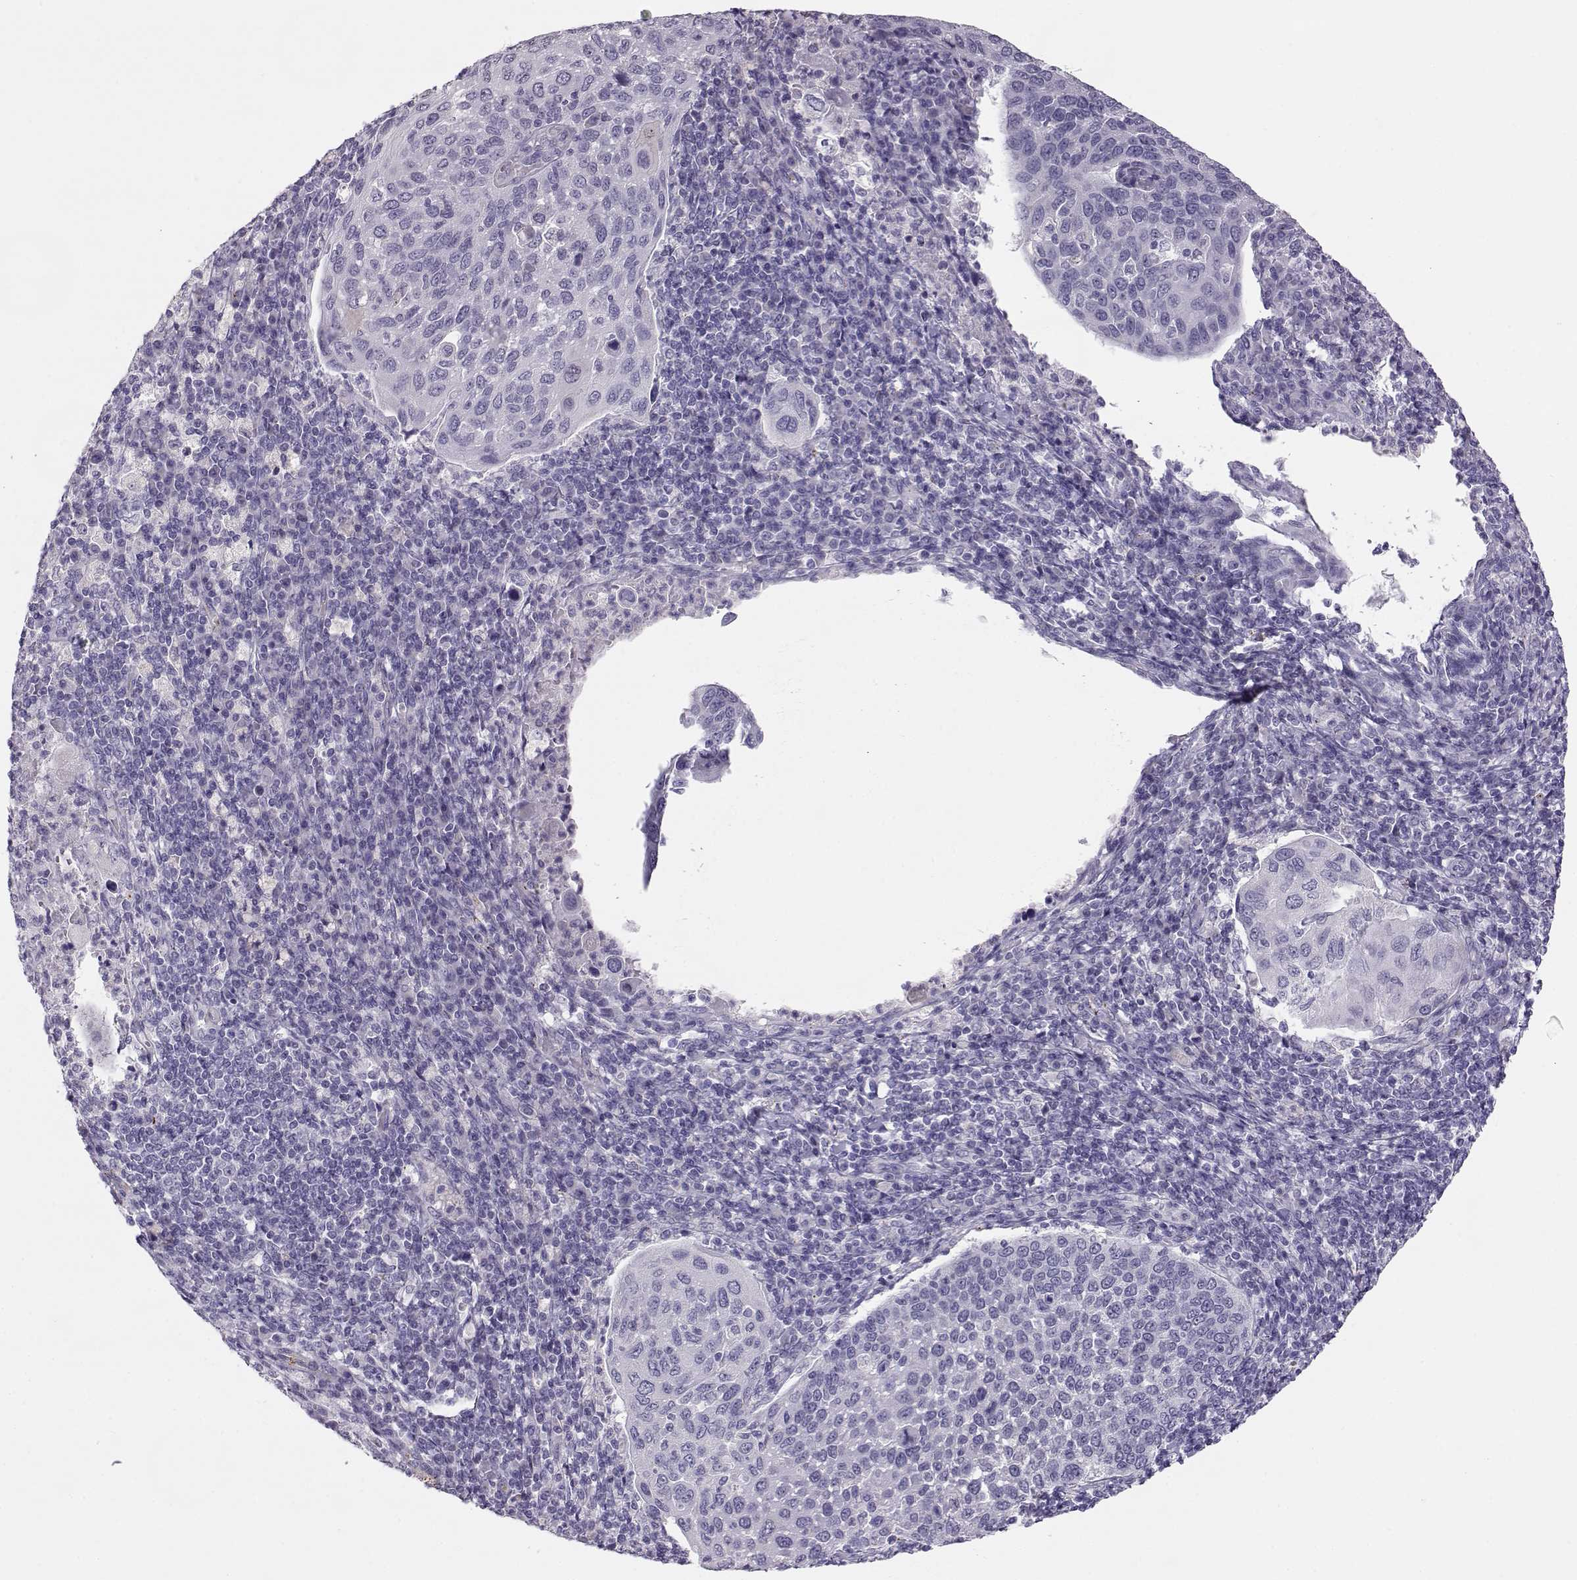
{"staining": {"intensity": "negative", "quantity": "none", "location": "none"}, "tissue": "cervical cancer", "cell_type": "Tumor cells", "image_type": "cancer", "snomed": [{"axis": "morphology", "description": "Squamous cell carcinoma, NOS"}, {"axis": "topography", "description": "Cervix"}], "caption": "The micrograph reveals no significant expression in tumor cells of cervical cancer (squamous cell carcinoma).", "gene": "ENDOU", "patient": {"sex": "female", "age": 54}}